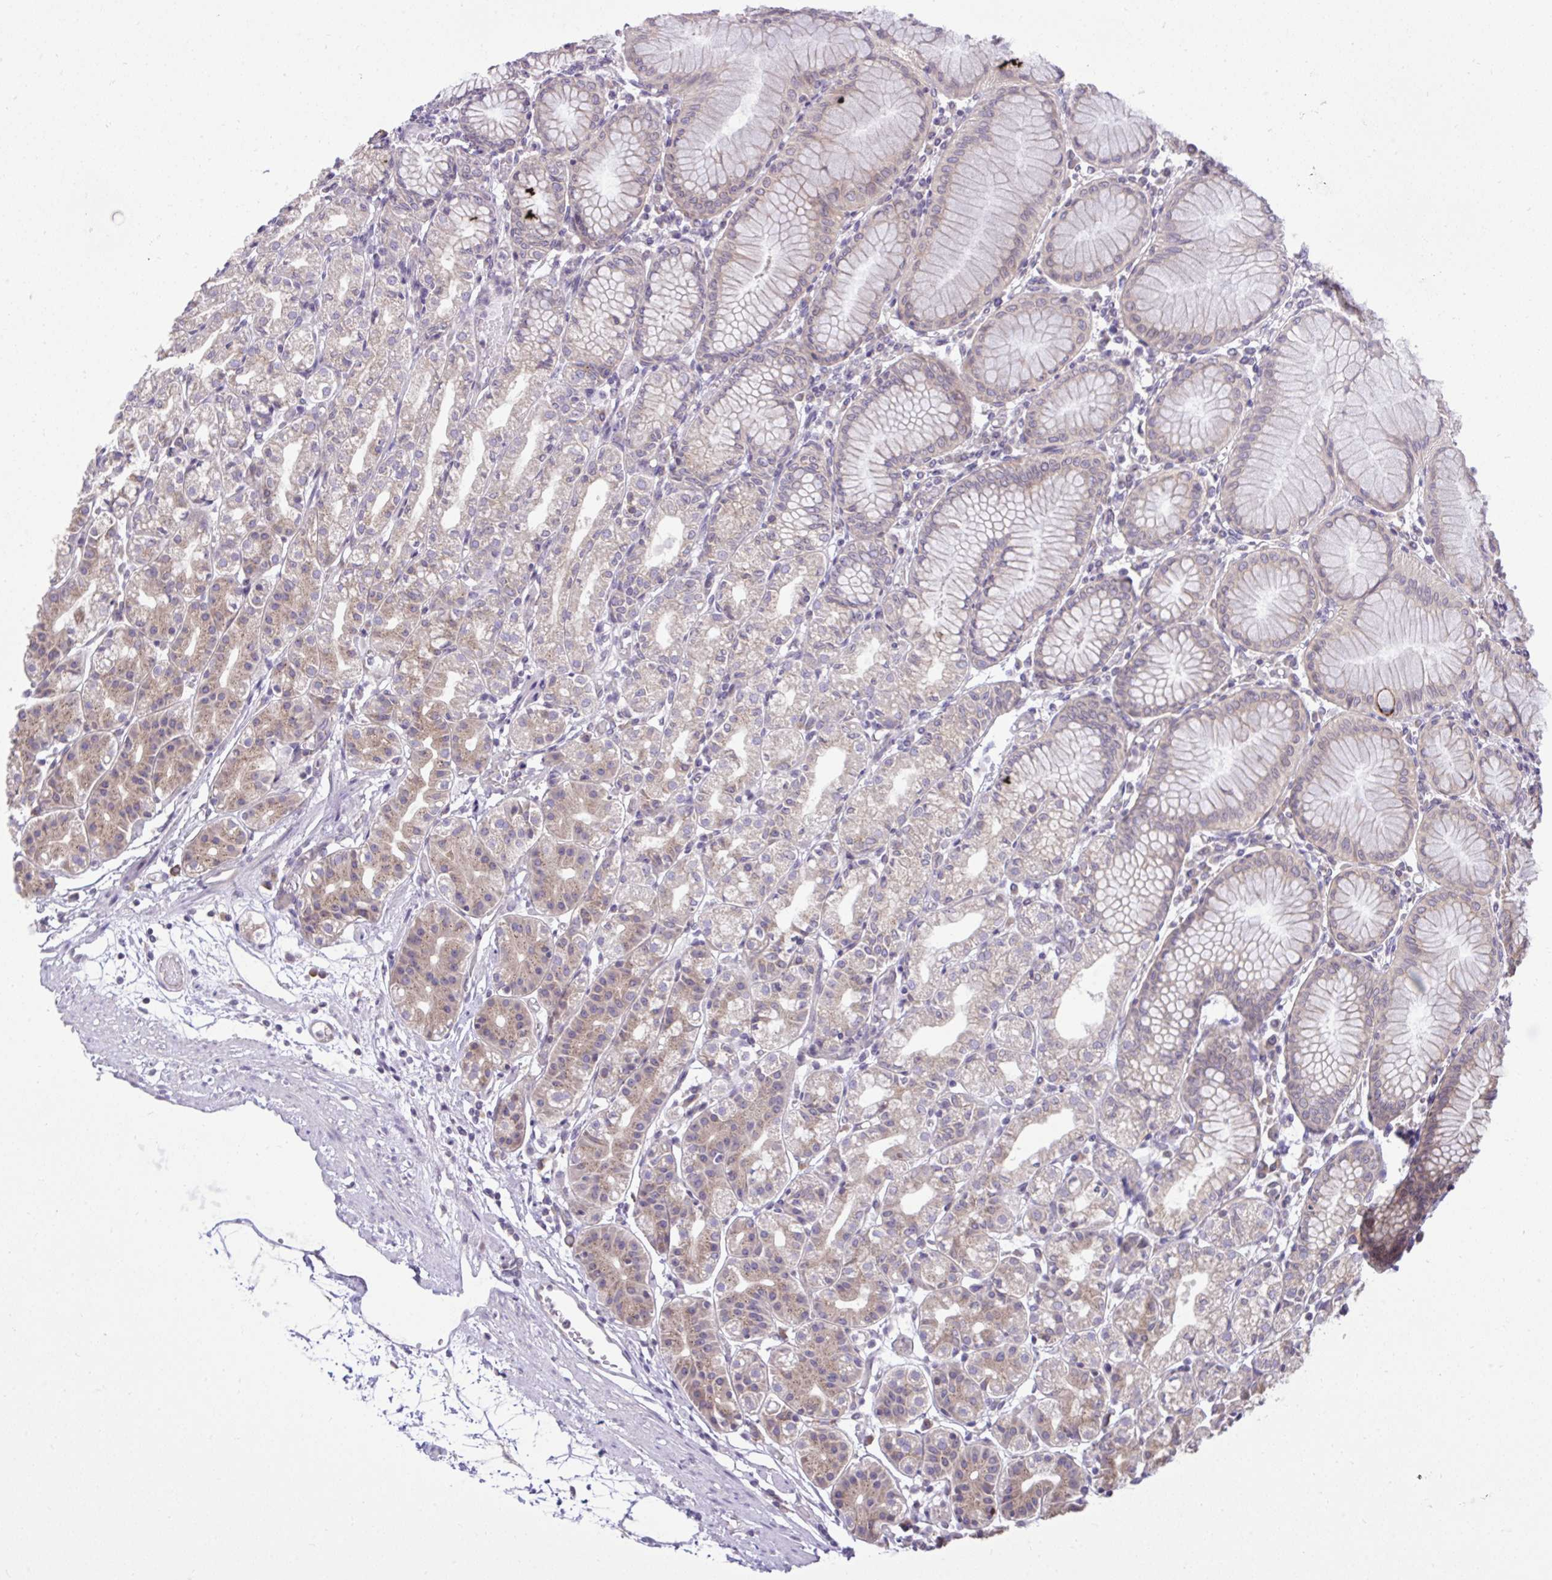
{"staining": {"intensity": "weak", "quantity": "25%-75%", "location": "cytoplasmic/membranous"}, "tissue": "stomach", "cell_type": "Glandular cells", "image_type": "normal", "snomed": [{"axis": "morphology", "description": "Normal tissue, NOS"}, {"axis": "topography", "description": "Stomach"}], "caption": "Protein expression analysis of unremarkable stomach displays weak cytoplasmic/membranous expression in approximately 25%-75% of glandular cells.", "gene": "CYP20A1", "patient": {"sex": "female", "age": 57}}